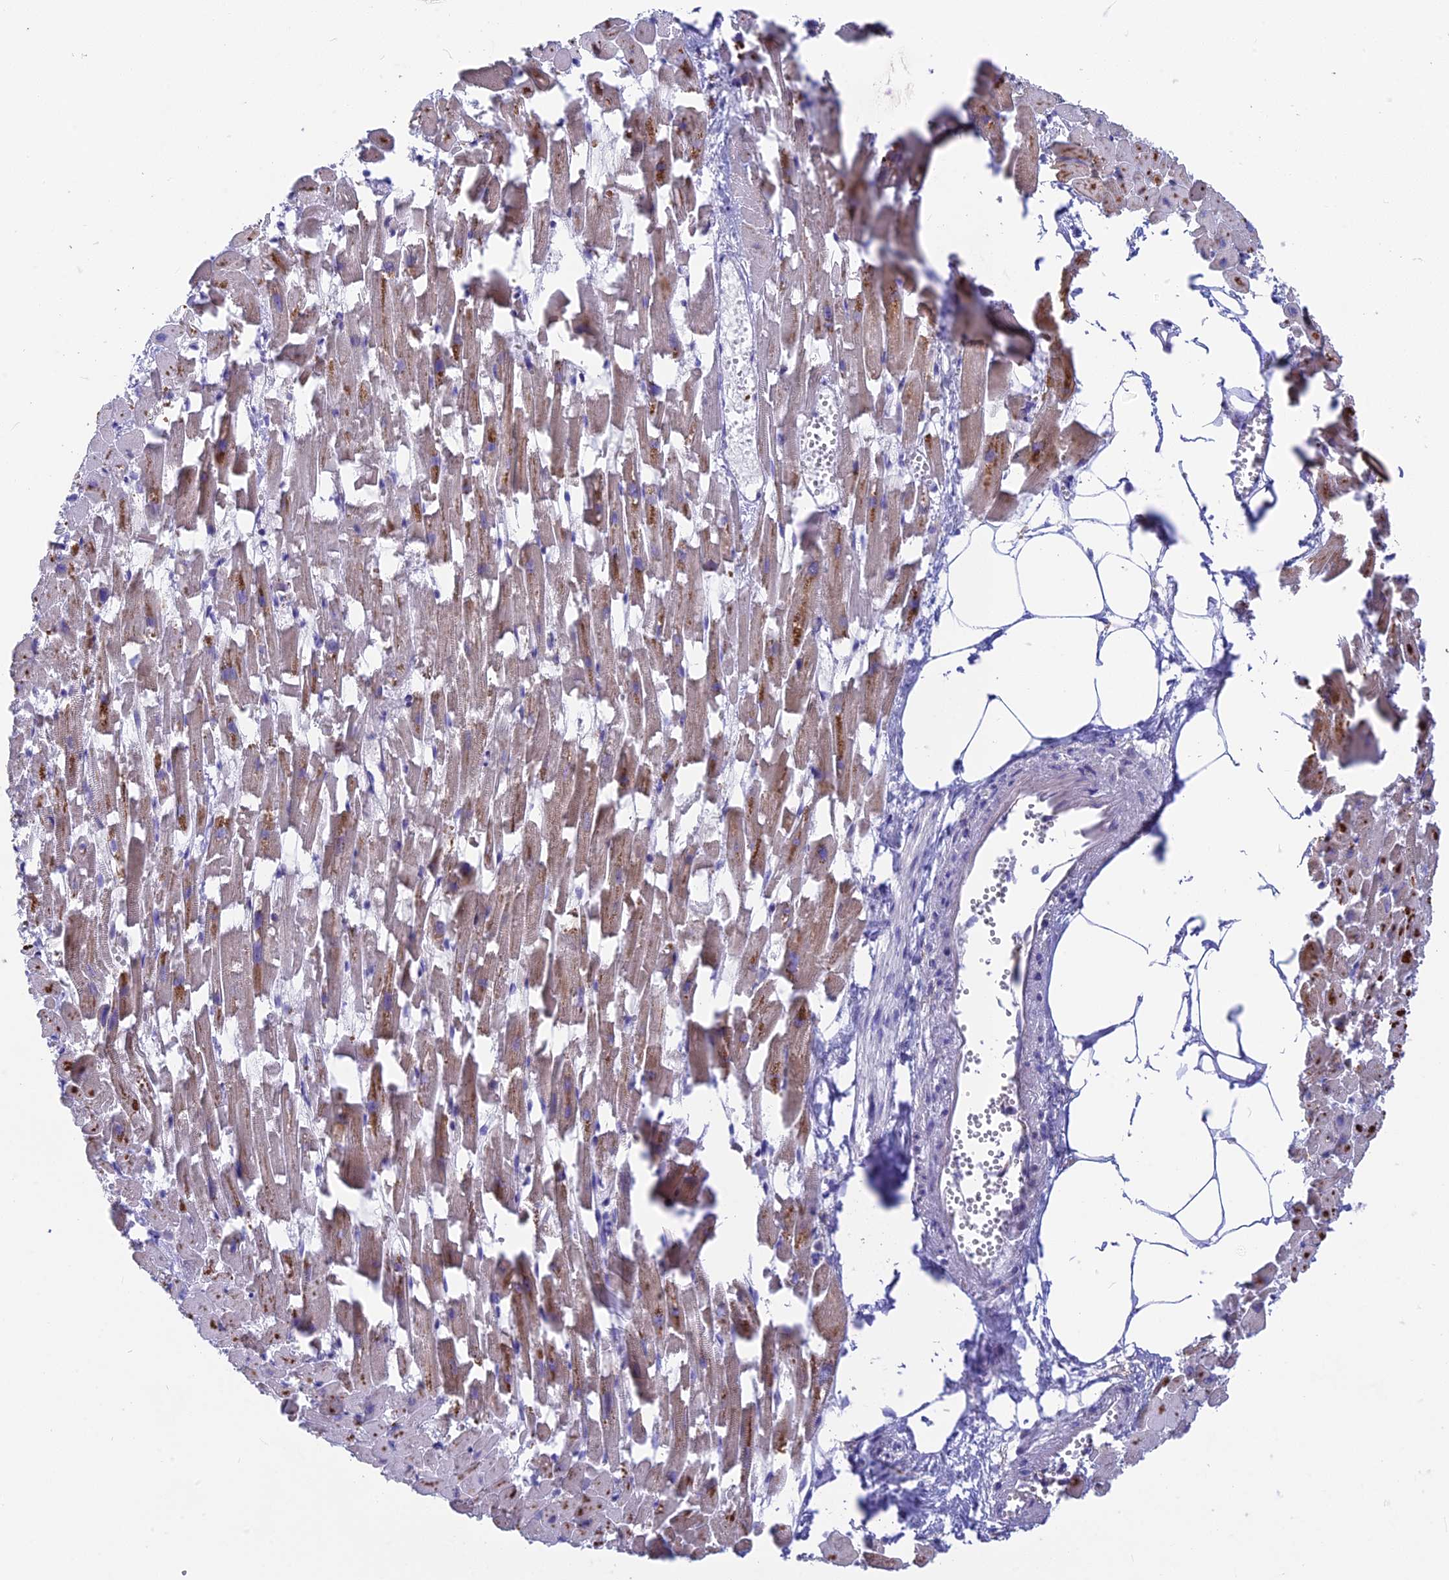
{"staining": {"intensity": "moderate", "quantity": ">75%", "location": "cytoplasmic/membranous"}, "tissue": "heart muscle", "cell_type": "Cardiomyocytes", "image_type": "normal", "snomed": [{"axis": "morphology", "description": "Normal tissue, NOS"}, {"axis": "topography", "description": "Heart"}], "caption": "Immunohistochemistry (IHC) image of normal heart muscle stained for a protein (brown), which shows medium levels of moderate cytoplasmic/membranous positivity in approximately >75% of cardiomyocytes.", "gene": "PLAC9", "patient": {"sex": "female", "age": 64}}